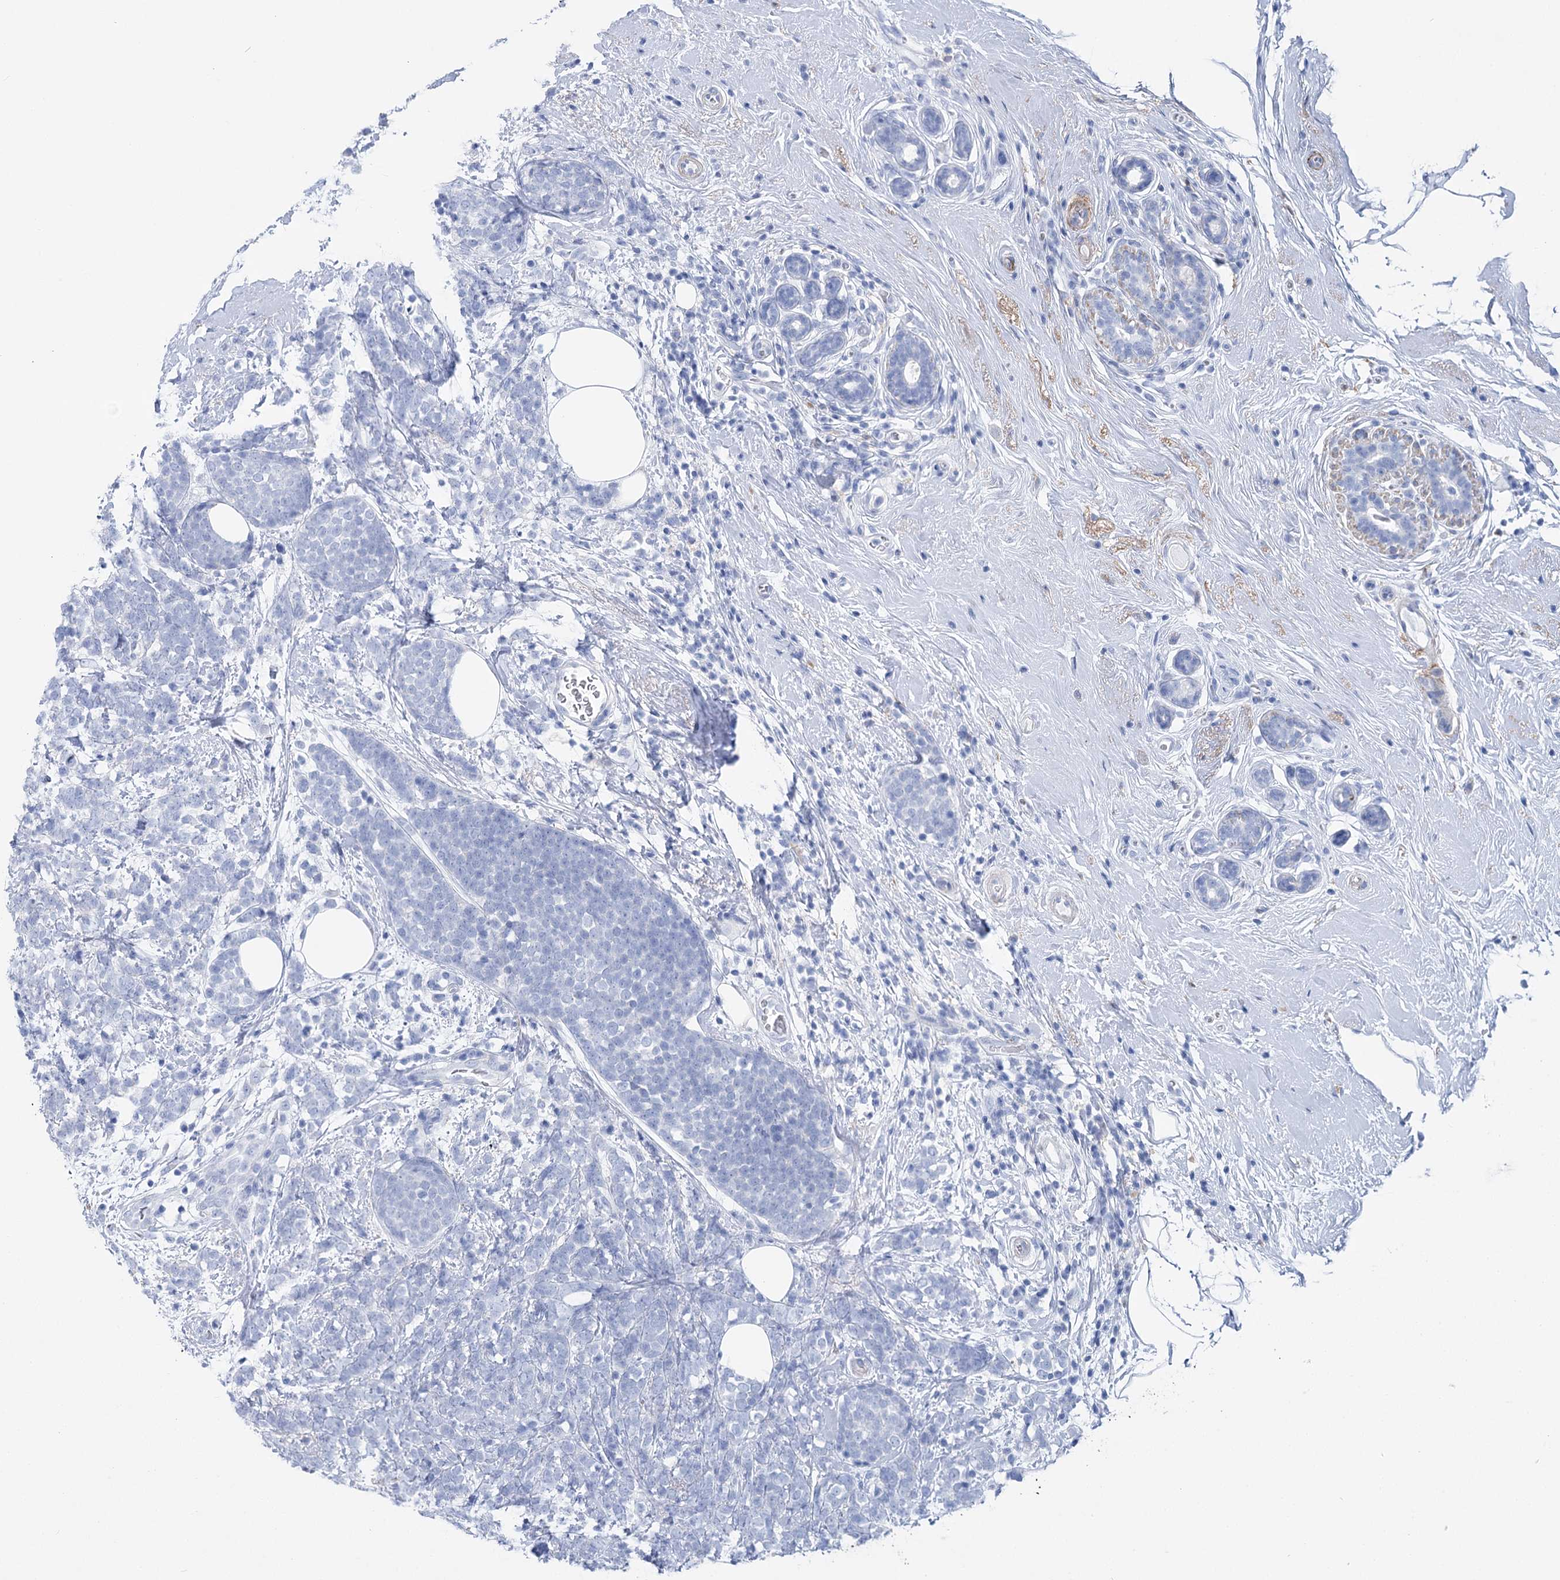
{"staining": {"intensity": "negative", "quantity": "none", "location": "none"}, "tissue": "breast cancer", "cell_type": "Tumor cells", "image_type": "cancer", "snomed": [{"axis": "morphology", "description": "Lobular carcinoma"}, {"axis": "topography", "description": "Breast"}], "caption": "The image demonstrates no significant staining in tumor cells of breast cancer.", "gene": "PCDHA1", "patient": {"sex": "female", "age": 58}}